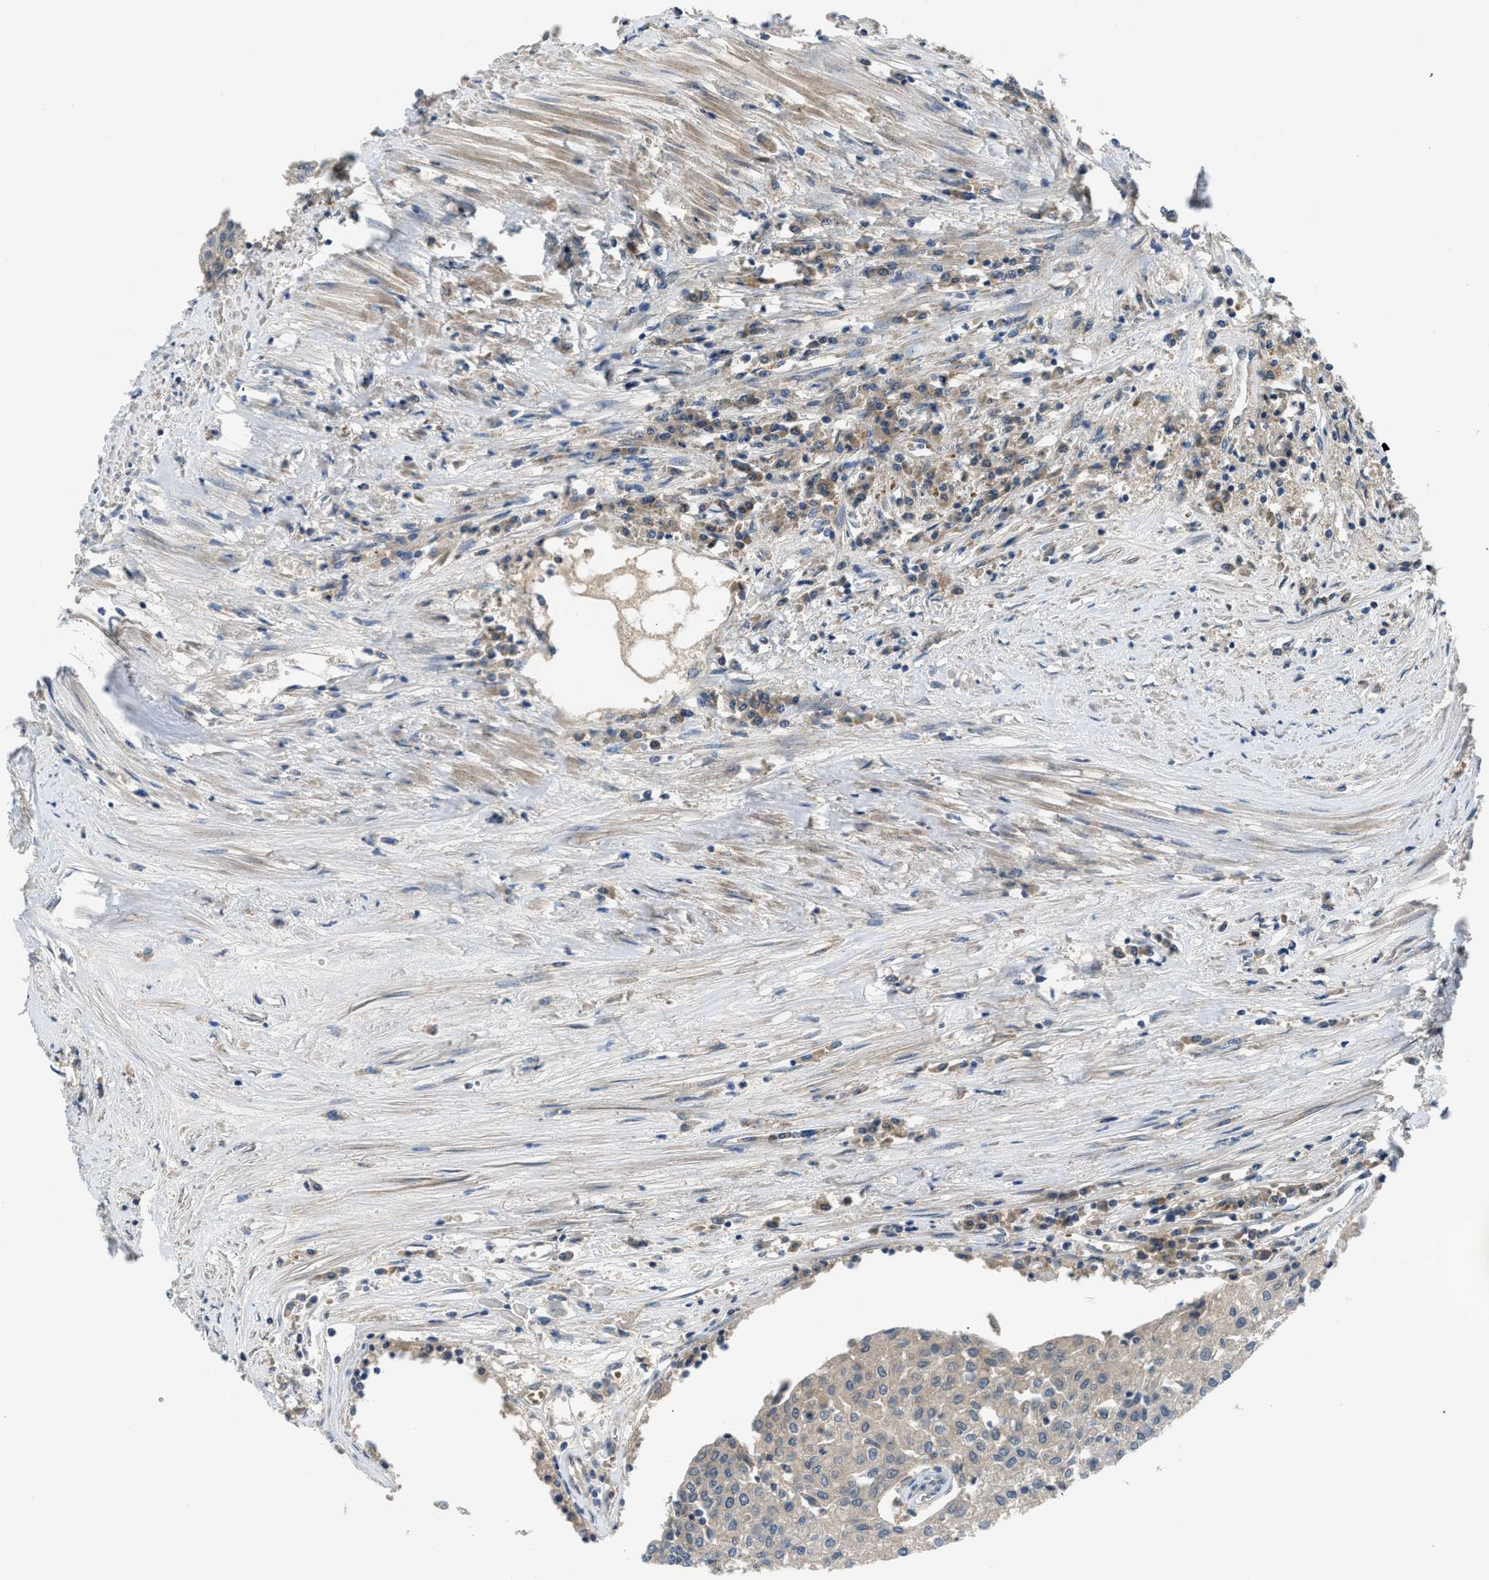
{"staining": {"intensity": "weak", "quantity": ">75%", "location": "cytoplasmic/membranous"}, "tissue": "urothelial cancer", "cell_type": "Tumor cells", "image_type": "cancer", "snomed": [{"axis": "morphology", "description": "Urothelial carcinoma, High grade"}, {"axis": "topography", "description": "Urinary bladder"}], "caption": "An IHC image of neoplastic tissue is shown. Protein staining in brown labels weak cytoplasmic/membranous positivity in urothelial cancer within tumor cells.", "gene": "PDE7A", "patient": {"sex": "female", "age": 85}}